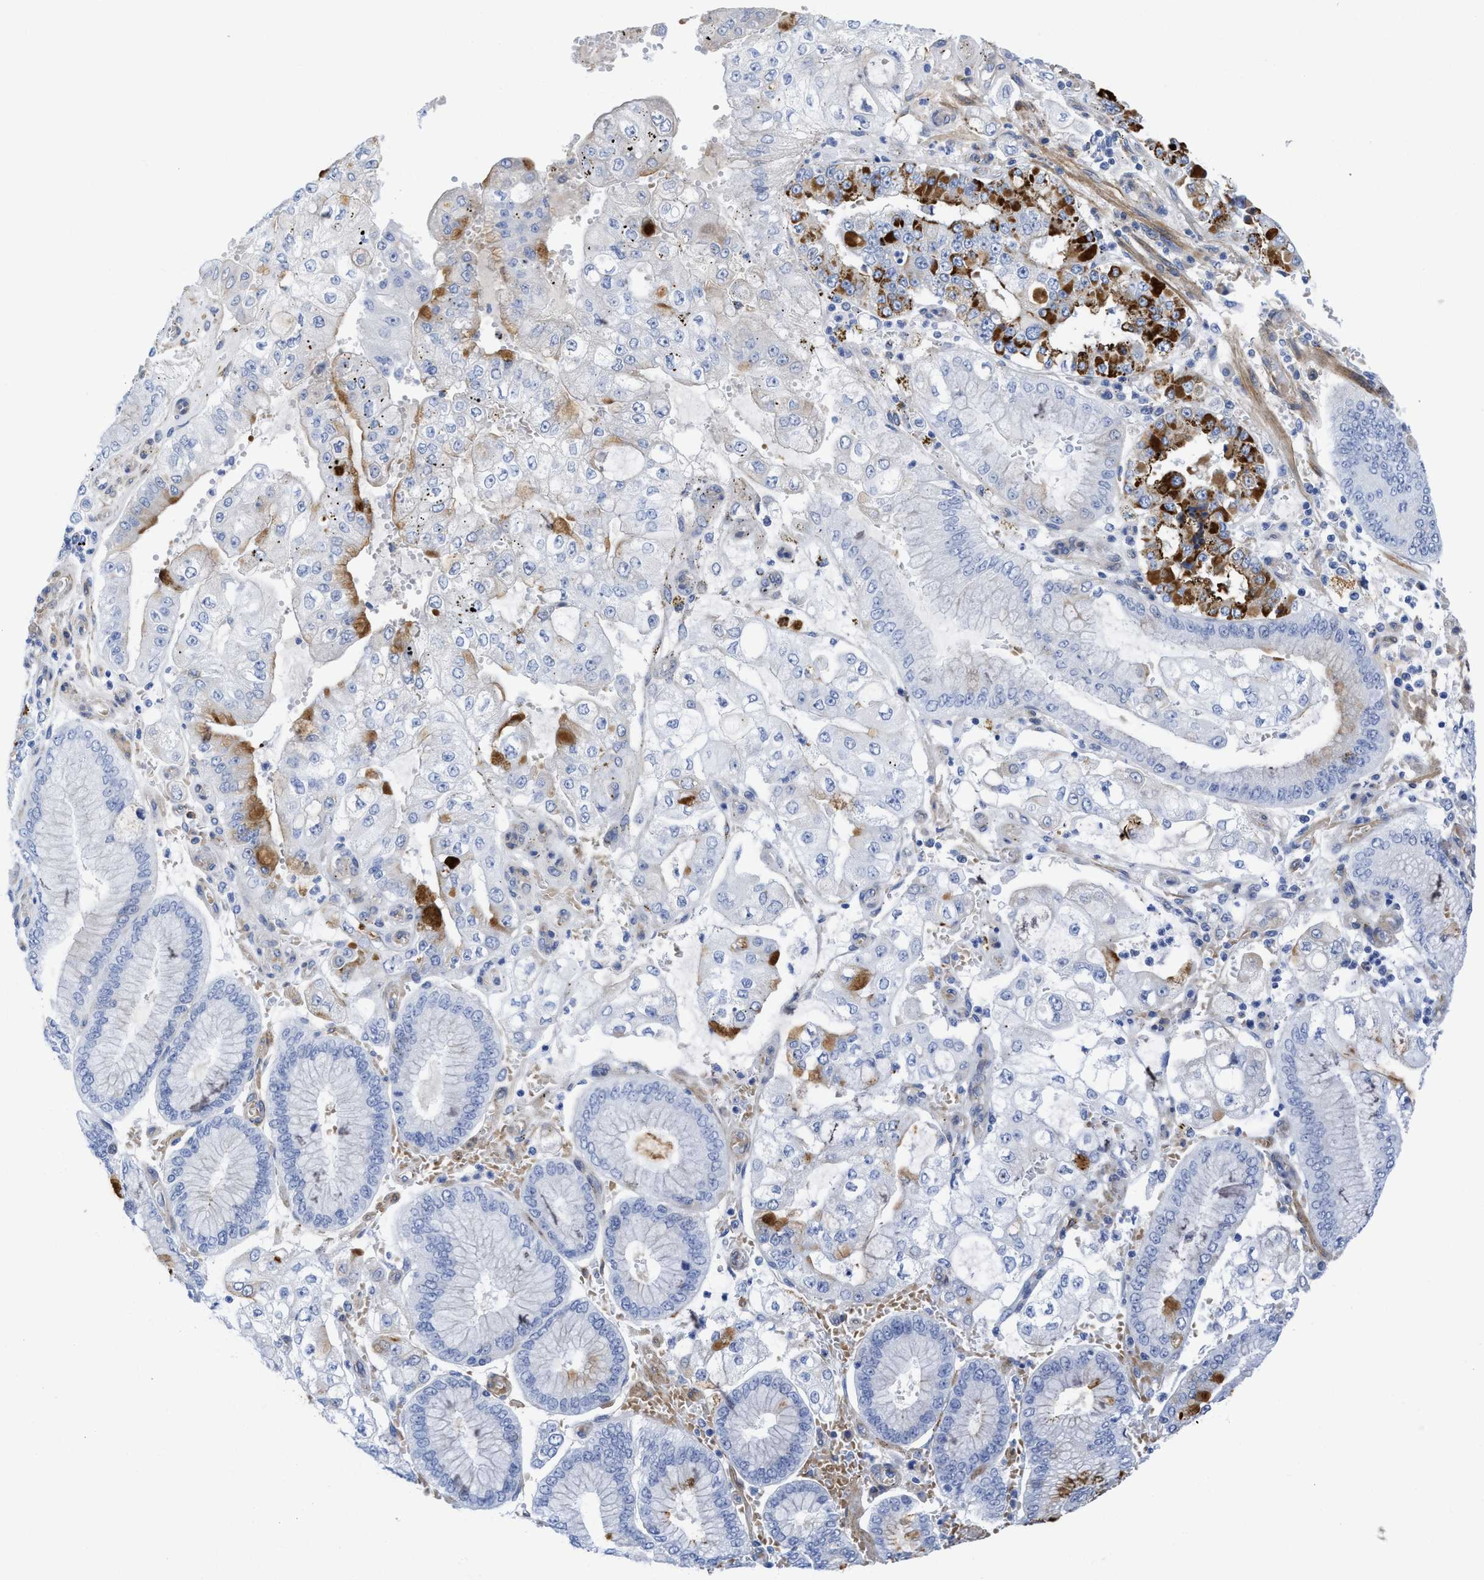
{"staining": {"intensity": "strong", "quantity": "<25%", "location": "cytoplasmic/membranous"}, "tissue": "stomach cancer", "cell_type": "Tumor cells", "image_type": "cancer", "snomed": [{"axis": "morphology", "description": "Adenocarcinoma, NOS"}, {"axis": "topography", "description": "Stomach"}], "caption": "An image of stomach cancer stained for a protein shows strong cytoplasmic/membranous brown staining in tumor cells. Using DAB (brown) and hematoxylin (blue) stains, captured at high magnification using brightfield microscopy.", "gene": "TUB", "patient": {"sex": "male", "age": 76}}